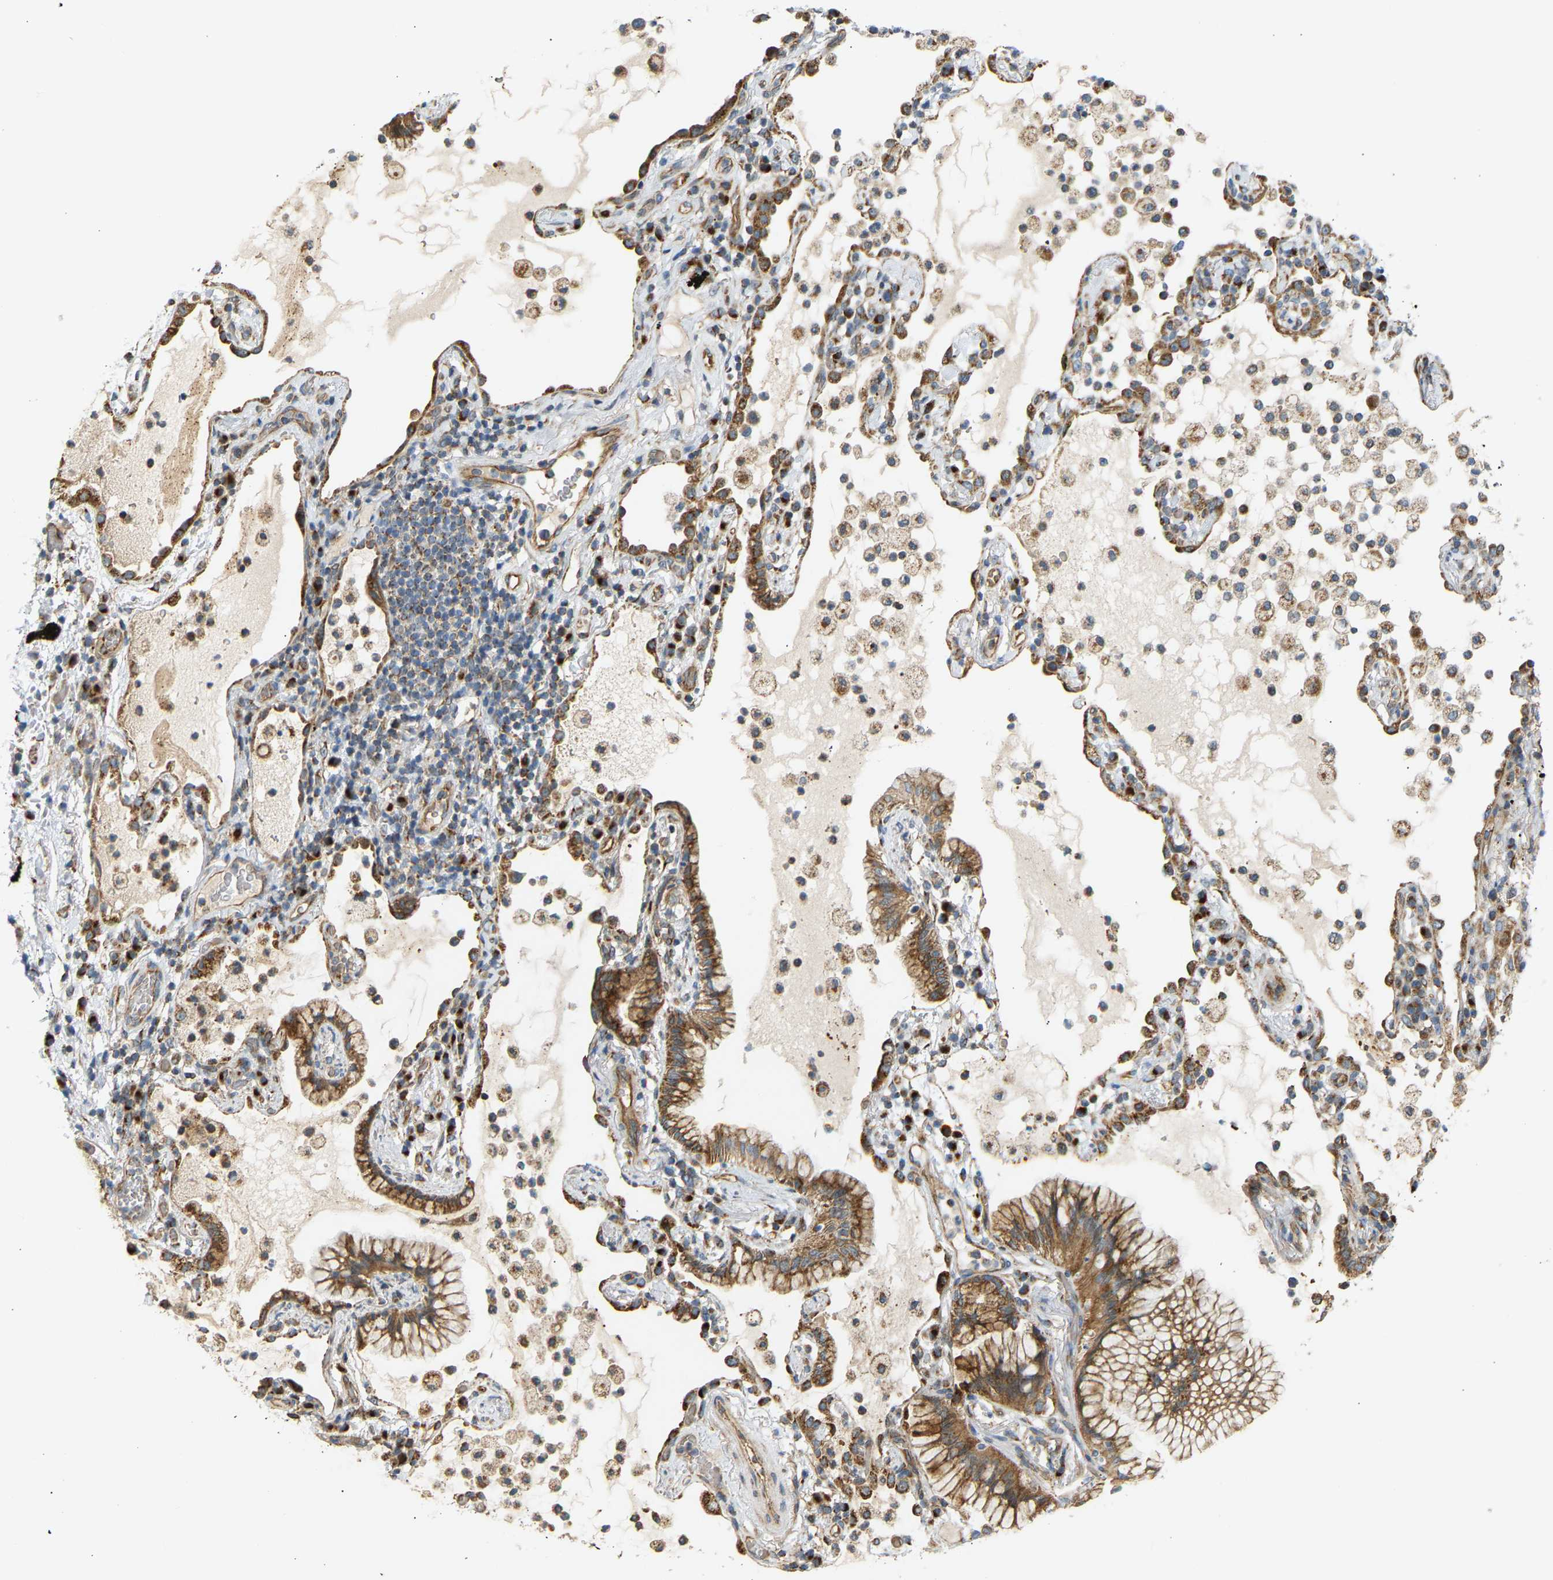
{"staining": {"intensity": "moderate", "quantity": ">75%", "location": "cytoplasmic/membranous"}, "tissue": "lung cancer", "cell_type": "Tumor cells", "image_type": "cancer", "snomed": [{"axis": "morphology", "description": "Adenocarcinoma, NOS"}, {"axis": "topography", "description": "Lung"}], "caption": "This photomicrograph exhibits lung cancer stained with immunohistochemistry to label a protein in brown. The cytoplasmic/membranous of tumor cells show moderate positivity for the protein. Nuclei are counter-stained blue.", "gene": "YIPF2", "patient": {"sex": "female", "age": 70}}